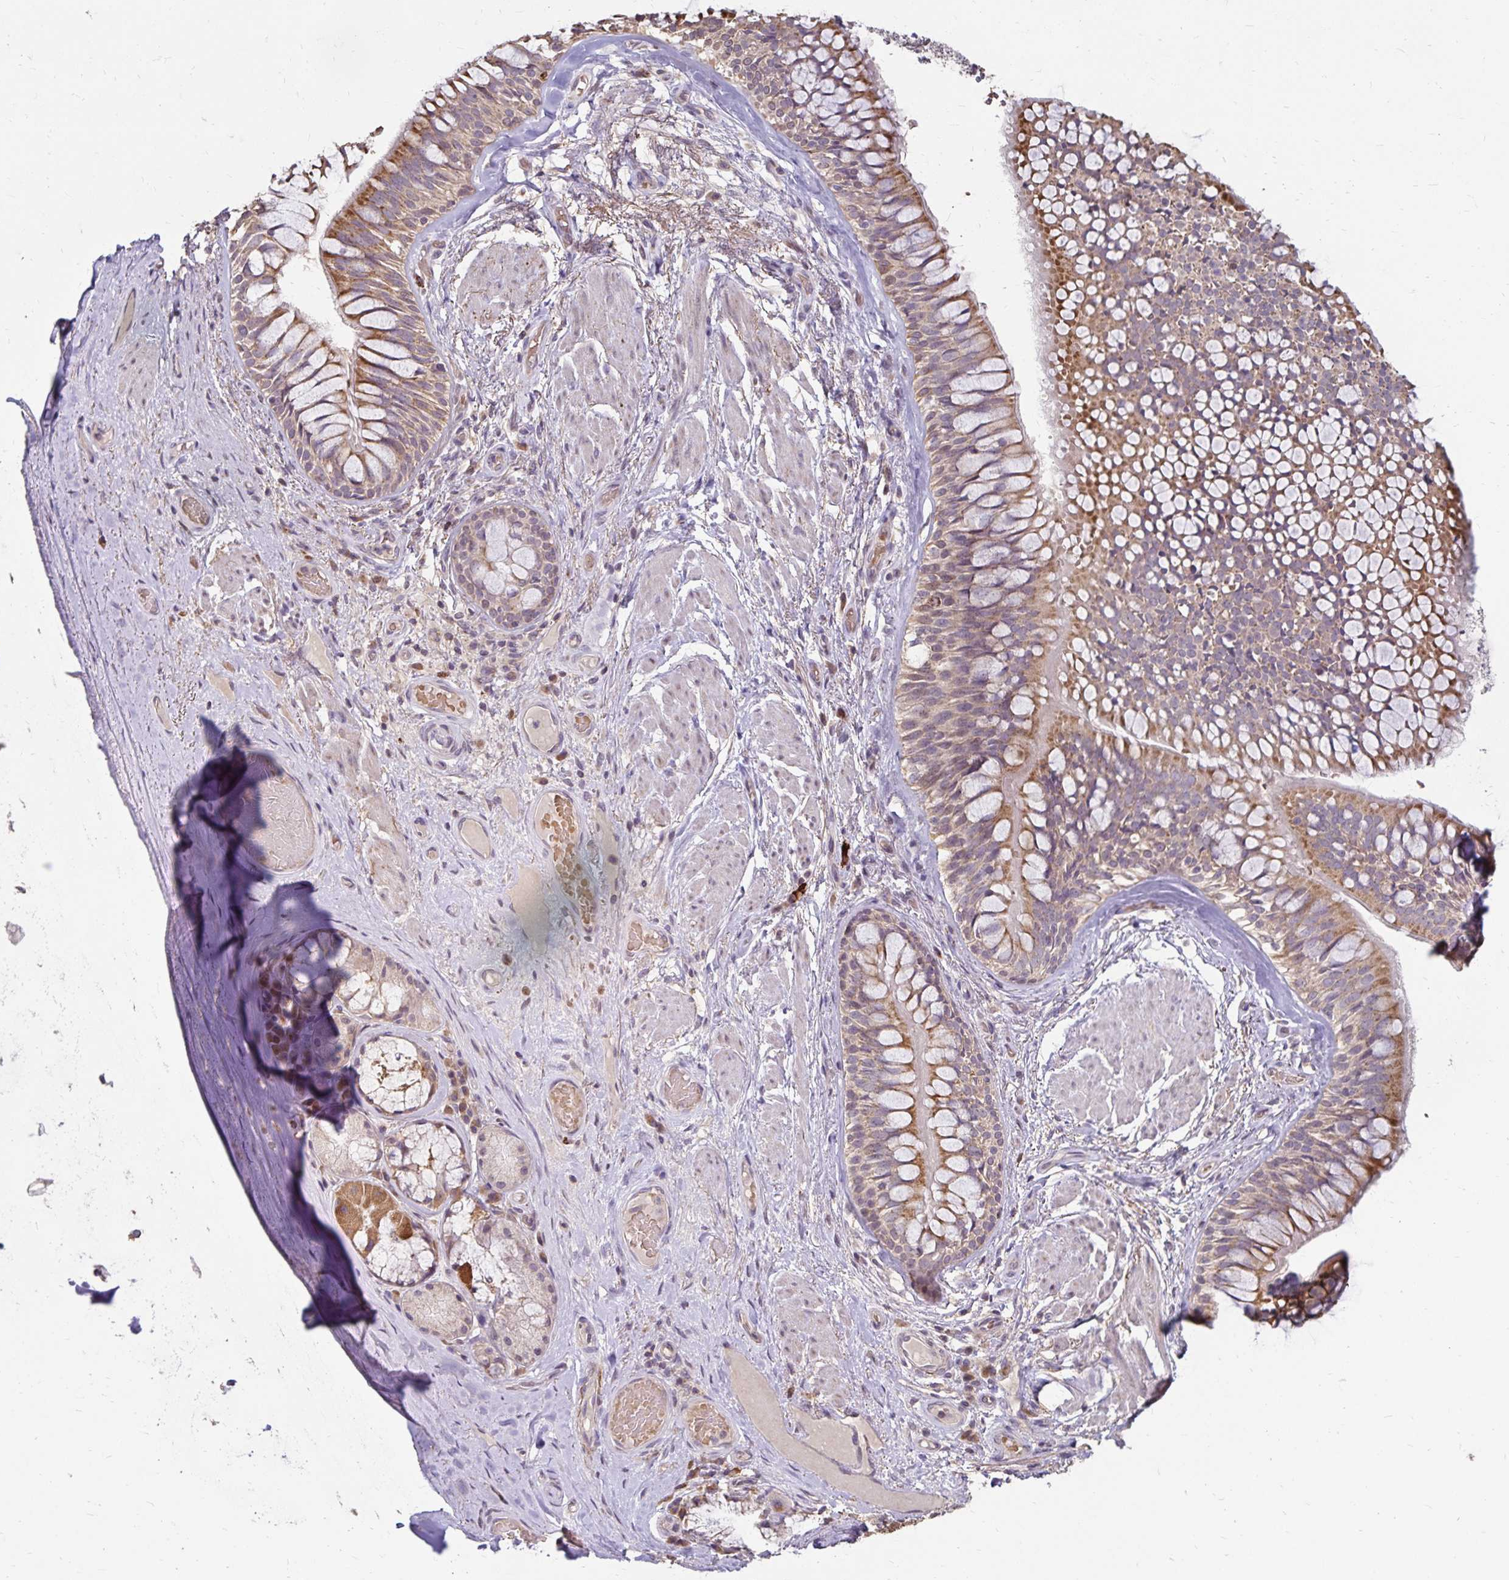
{"staining": {"intensity": "negative", "quantity": "none", "location": "none"}, "tissue": "adipose tissue", "cell_type": "Adipocytes", "image_type": "normal", "snomed": [{"axis": "morphology", "description": "Normal tissue, NOS"}, {"axis": "topography", "description": "Cartilage tissue"}, {"axis": "topography", "description": "Bronchus"}], "caption": "Histopathology image shows no protein positivity in adipocytes of benign adipose tissue. (Brightfield microscopy of DAB (3,3'-diaminobenzidine) immunohistochemistry (IHC) at high magnification).", "gene": "EMC10", "patient": {"sex": "male", "age": 64}}